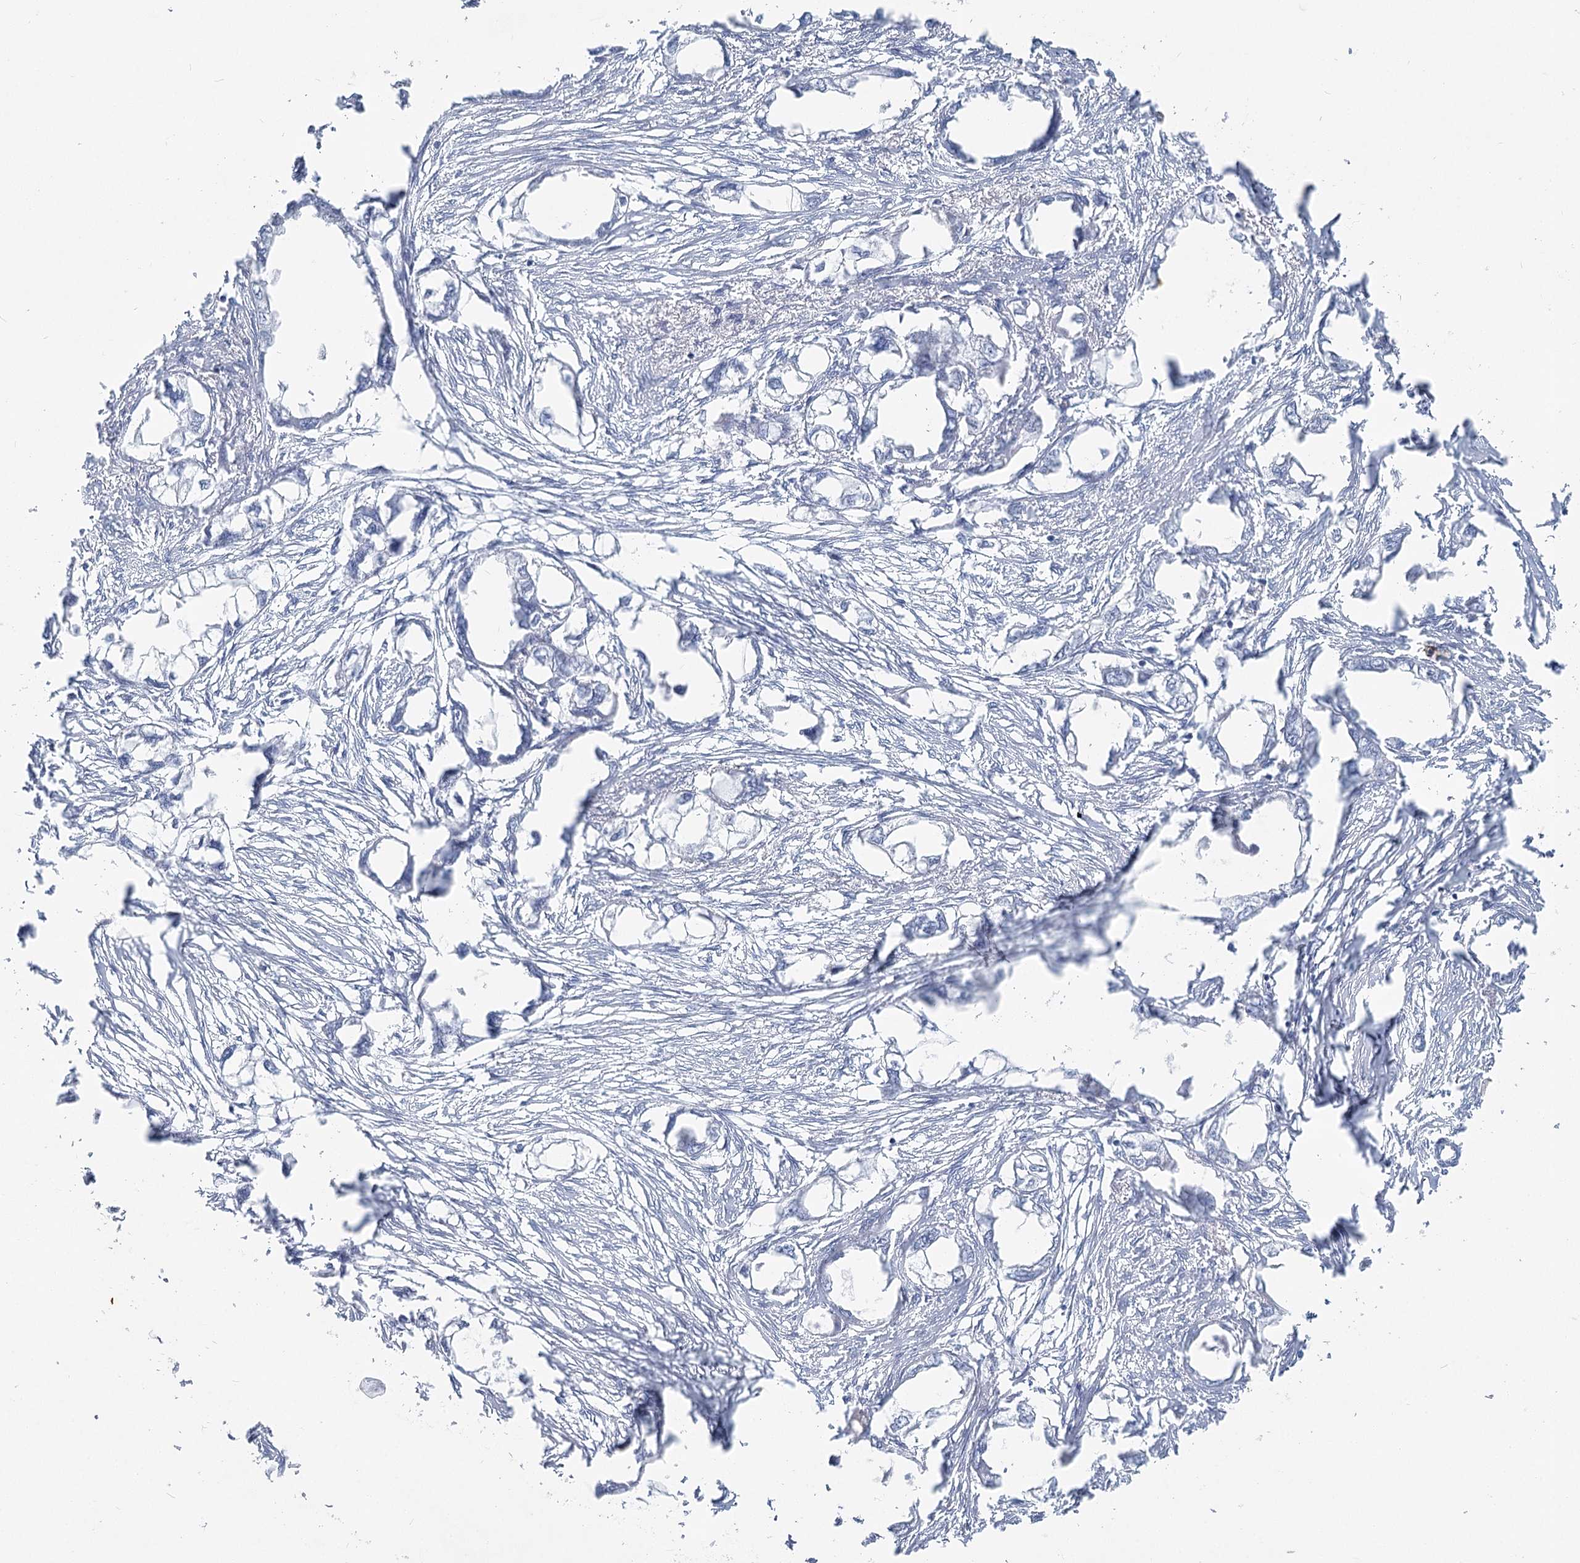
{"staining": {"intensity": "negative", "quantity": "none", "location": "none"}, "tissue": "endometrial cancer", "cell_type": "Tumor cells", "image_type": "cancer", "snomed": [{"axis": "morphology", "description": "Adenocarcinoma, NOS"}, {"axis": "morphology", "description": "Adenocarcinoma, metastatic, NOS"}, {"axis": "topography", "description": "Adipose tissue"}, {"axis": "topography", "description": "Endometrium"}], "caption": "This is an immunohistochemistry (IHC) image of endometrial cancer. There is no staining in tumor cells.", "gene": "IFIT5", "patient": {"sex": "female", "age": 67}}